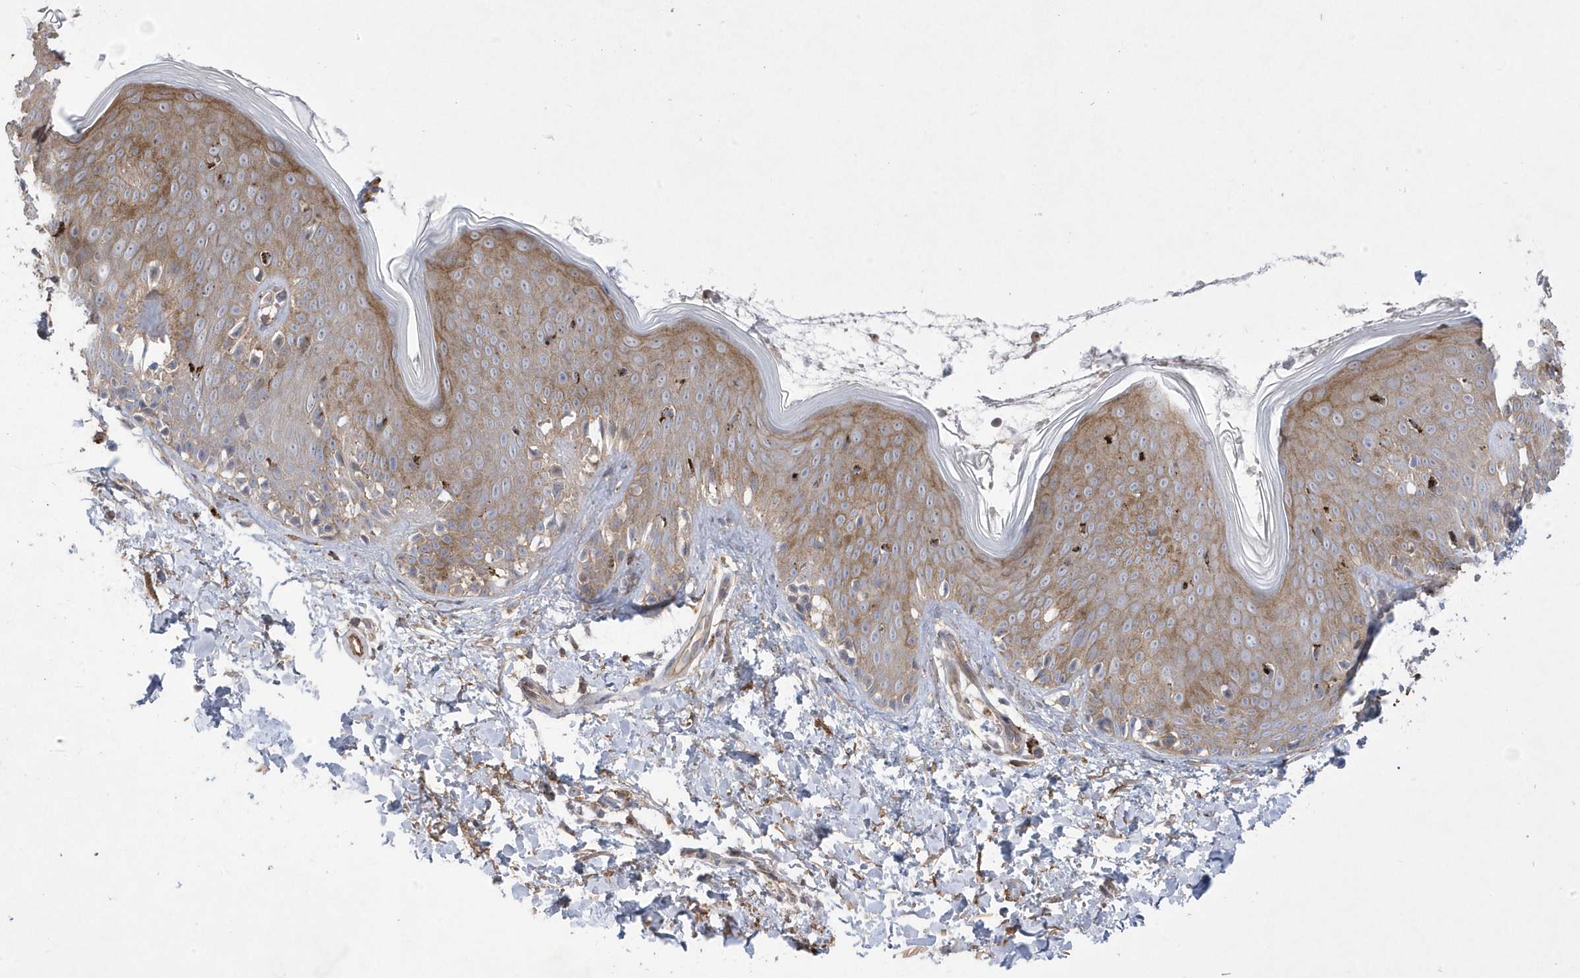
{"staining": {"intensity": "moderate", "quantity": ">75%", "location": "cytoplasmic/membranous"}, "tissue": "skin", "cell_type": "Fibroblasts", "image_type": "normal", "snomed": [{"axis": "morphology", "description": "Normal tissue, NOS"}, {"axis": "topography", "description": "Skin"}], "caption": "An immunohistochemistry image of normal tissue is shown. Protein staining in brown highlights moderate cytoplasmic/membranous positivity in skin within fibroblasts.", "gene": "ANAPC1", "patient": {"sex": "male", "age": 37}}